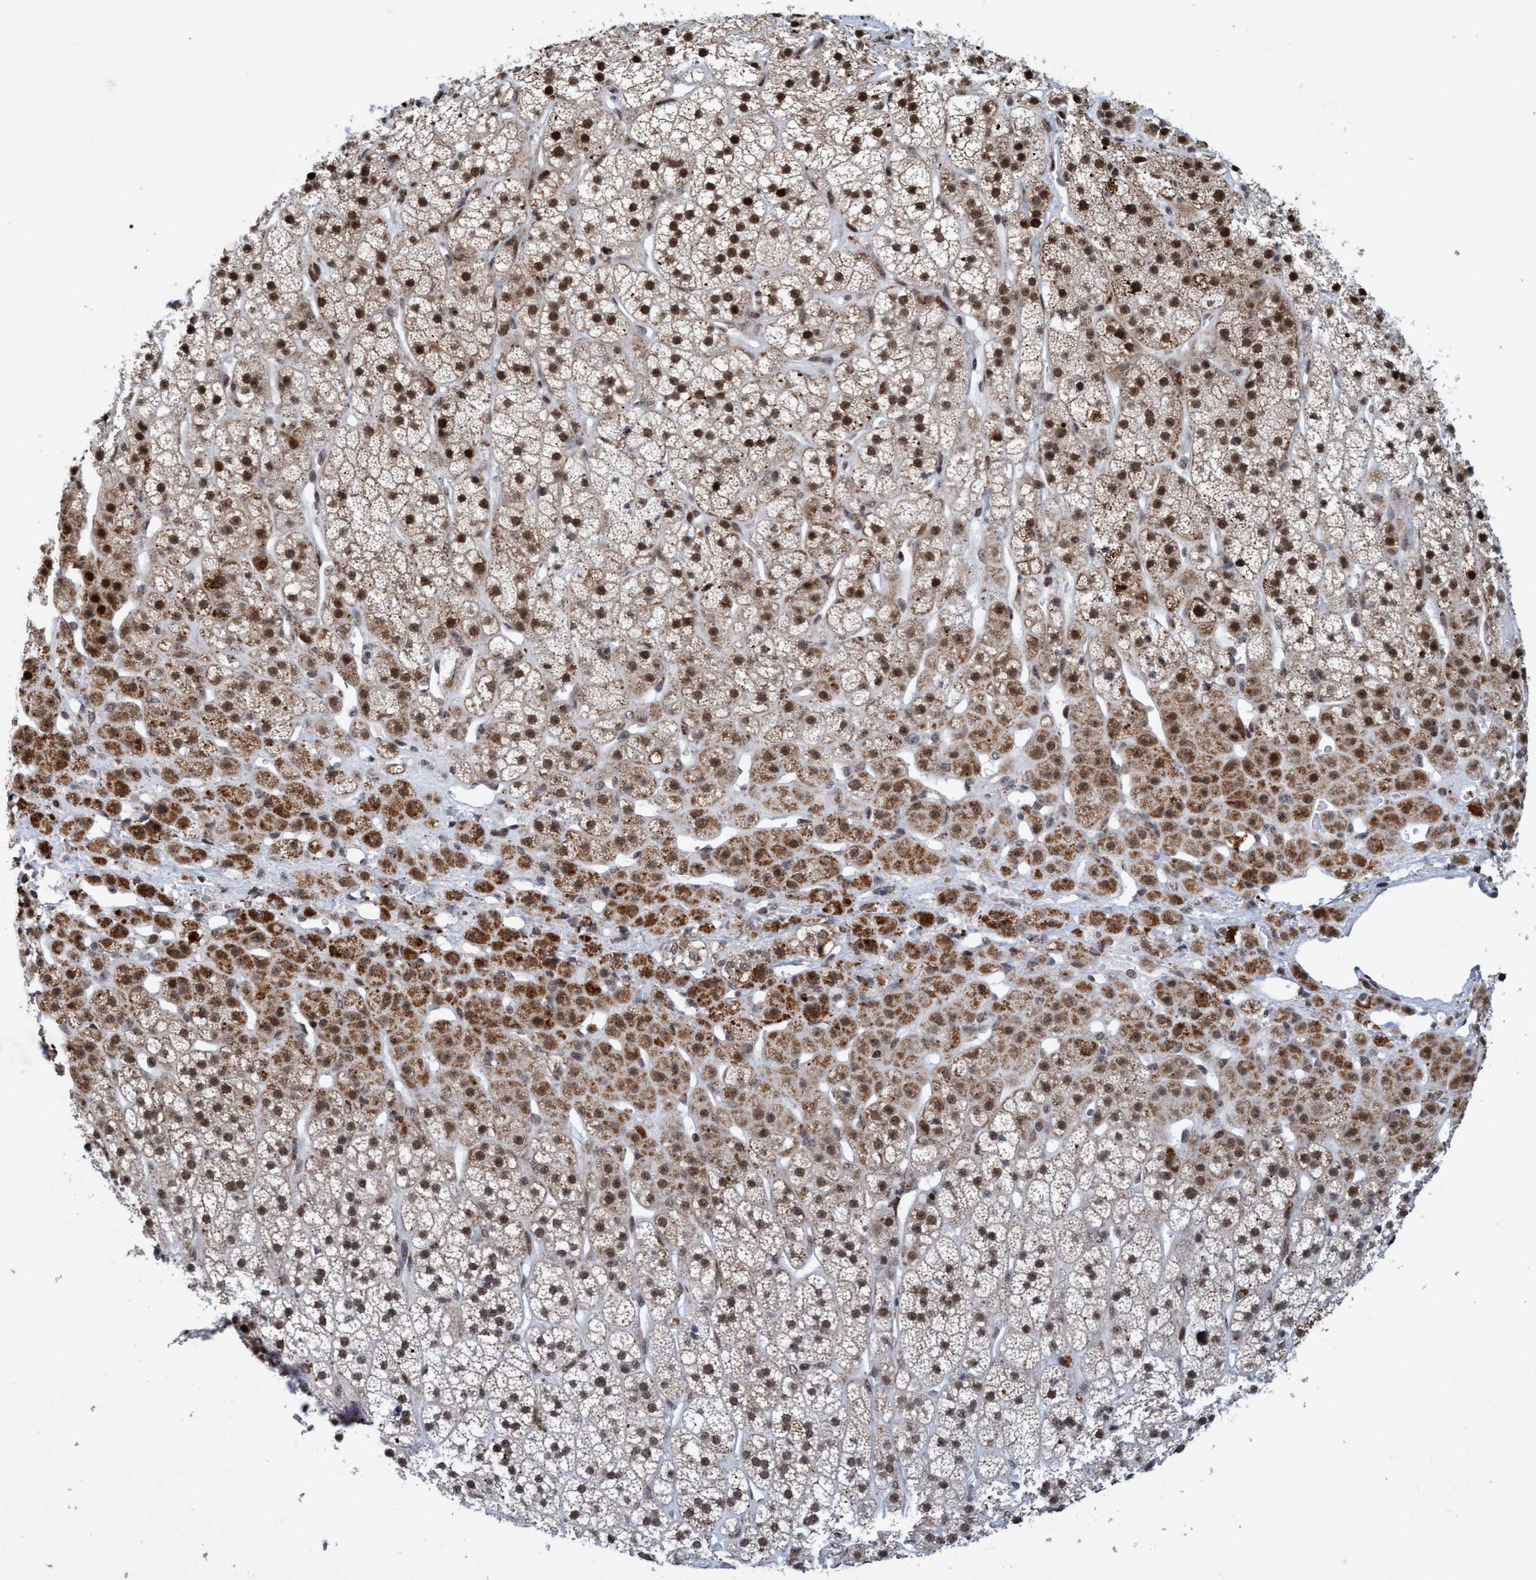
{"staining": {"intensity": "moderate", "quantity": ">75%", "location": "cytoplasmic/membranous,nuclear"}, "tissue": "adrenal gland", "cell_type": "Glandular cells", "image_type": "normal", "snomed": [{"axis": "morphology", "description": "Normal tissue, NOS"}, {"axis": "topography", "description": "Adrenal gland"}], "caption": "A medium amount of moderate cytoplasmic/membranous,nuclear positivity is present in about >75% of glandular cells in benign adrenal gland.", "gene": "GLT6D1", "patient": {"sex": "male", "age": 56}}